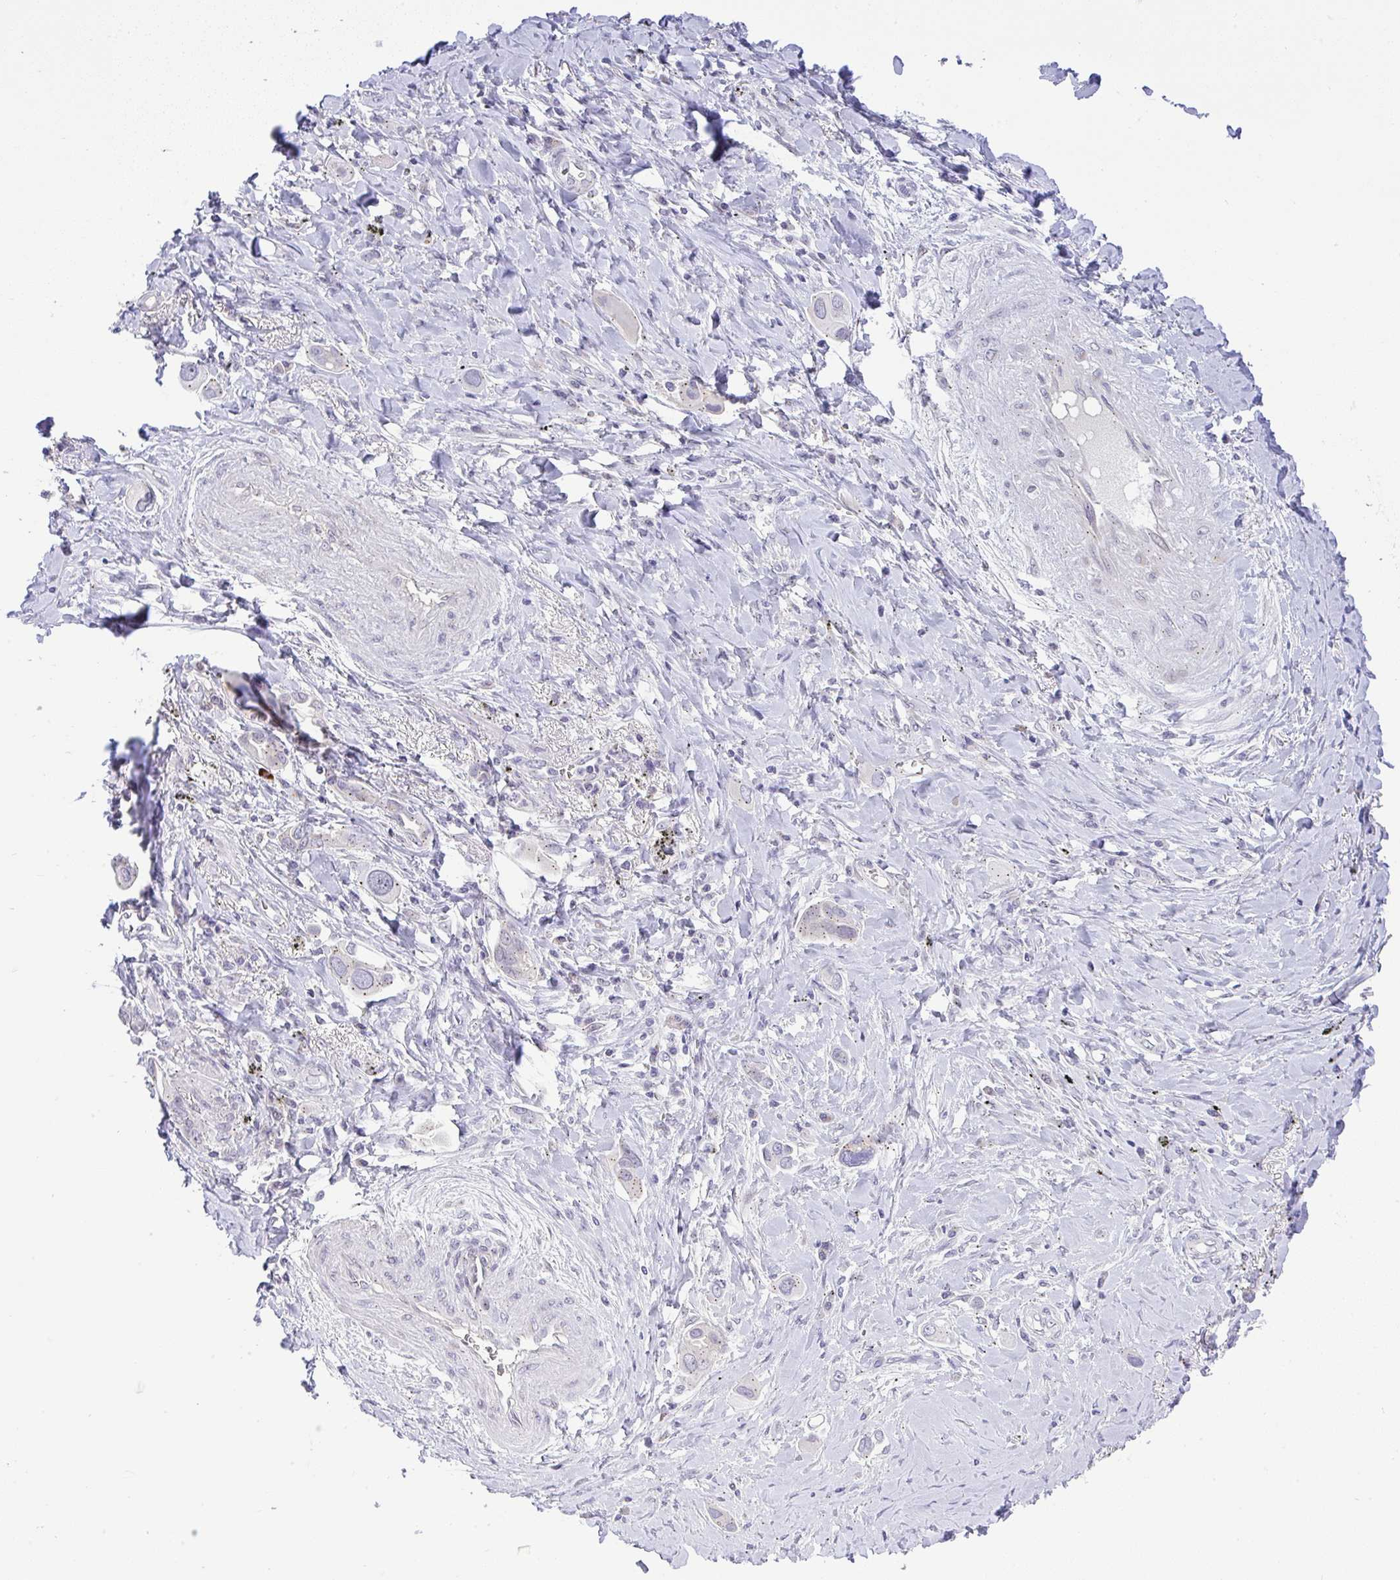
{"staining": {"intensity": "weak", "quantity": "<25%", "location": "cytoplasmic/membranous"}, "tissue": "lung cancer", "cell_type": "Tumor cells", "image_type": "cancer", "snomed": [{"axis": "morphology", "description": "Adenocarcinoma, NOS"}, {"axis": "topography", "description": "Lung"}], "caption": "Photomicrograph shows no significant protein positivity in tumor cells of lung cancer (adenocarcinoma).", "gene": "FAM177A1", "patient": {"sex": "male", "age": 76}}